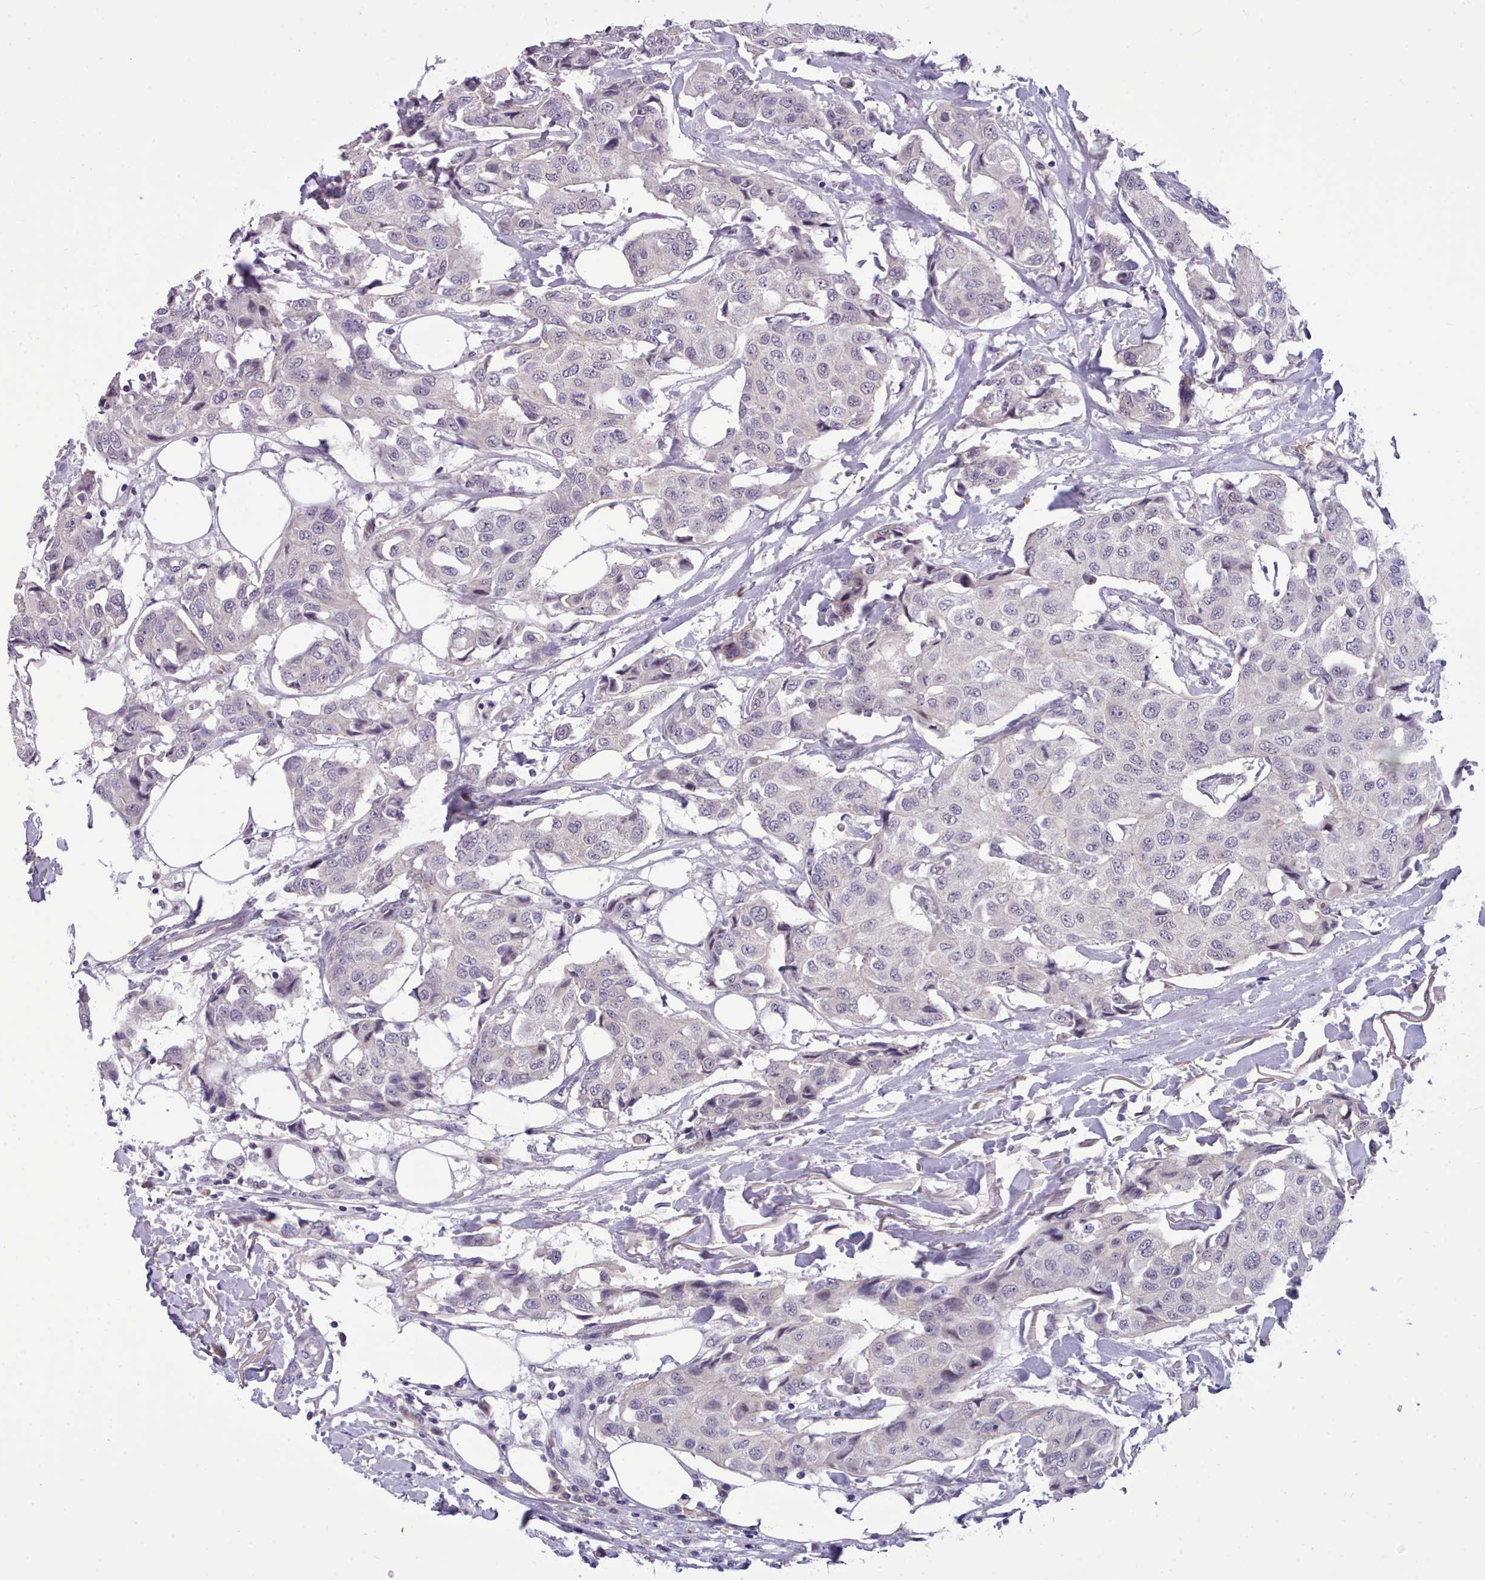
{"staining": {"intensity": "negative", "quantity": "none", "location": "none"}, "tissue": "breast cancer", "cell_type": "Tumor cells", "image_type": "cancer", "snomed": [{"axis": "morphology", "description": "Duct carcinoma"}, {"axis": "topography", "description": "Breast"}], "caption": "Infiltrating ductal carcinoma (breast) stained for a protein using IHC exhibits no staining tumor cells.", "gene": "KCTD16", "patient": {"sex": "female", "age": 80}}